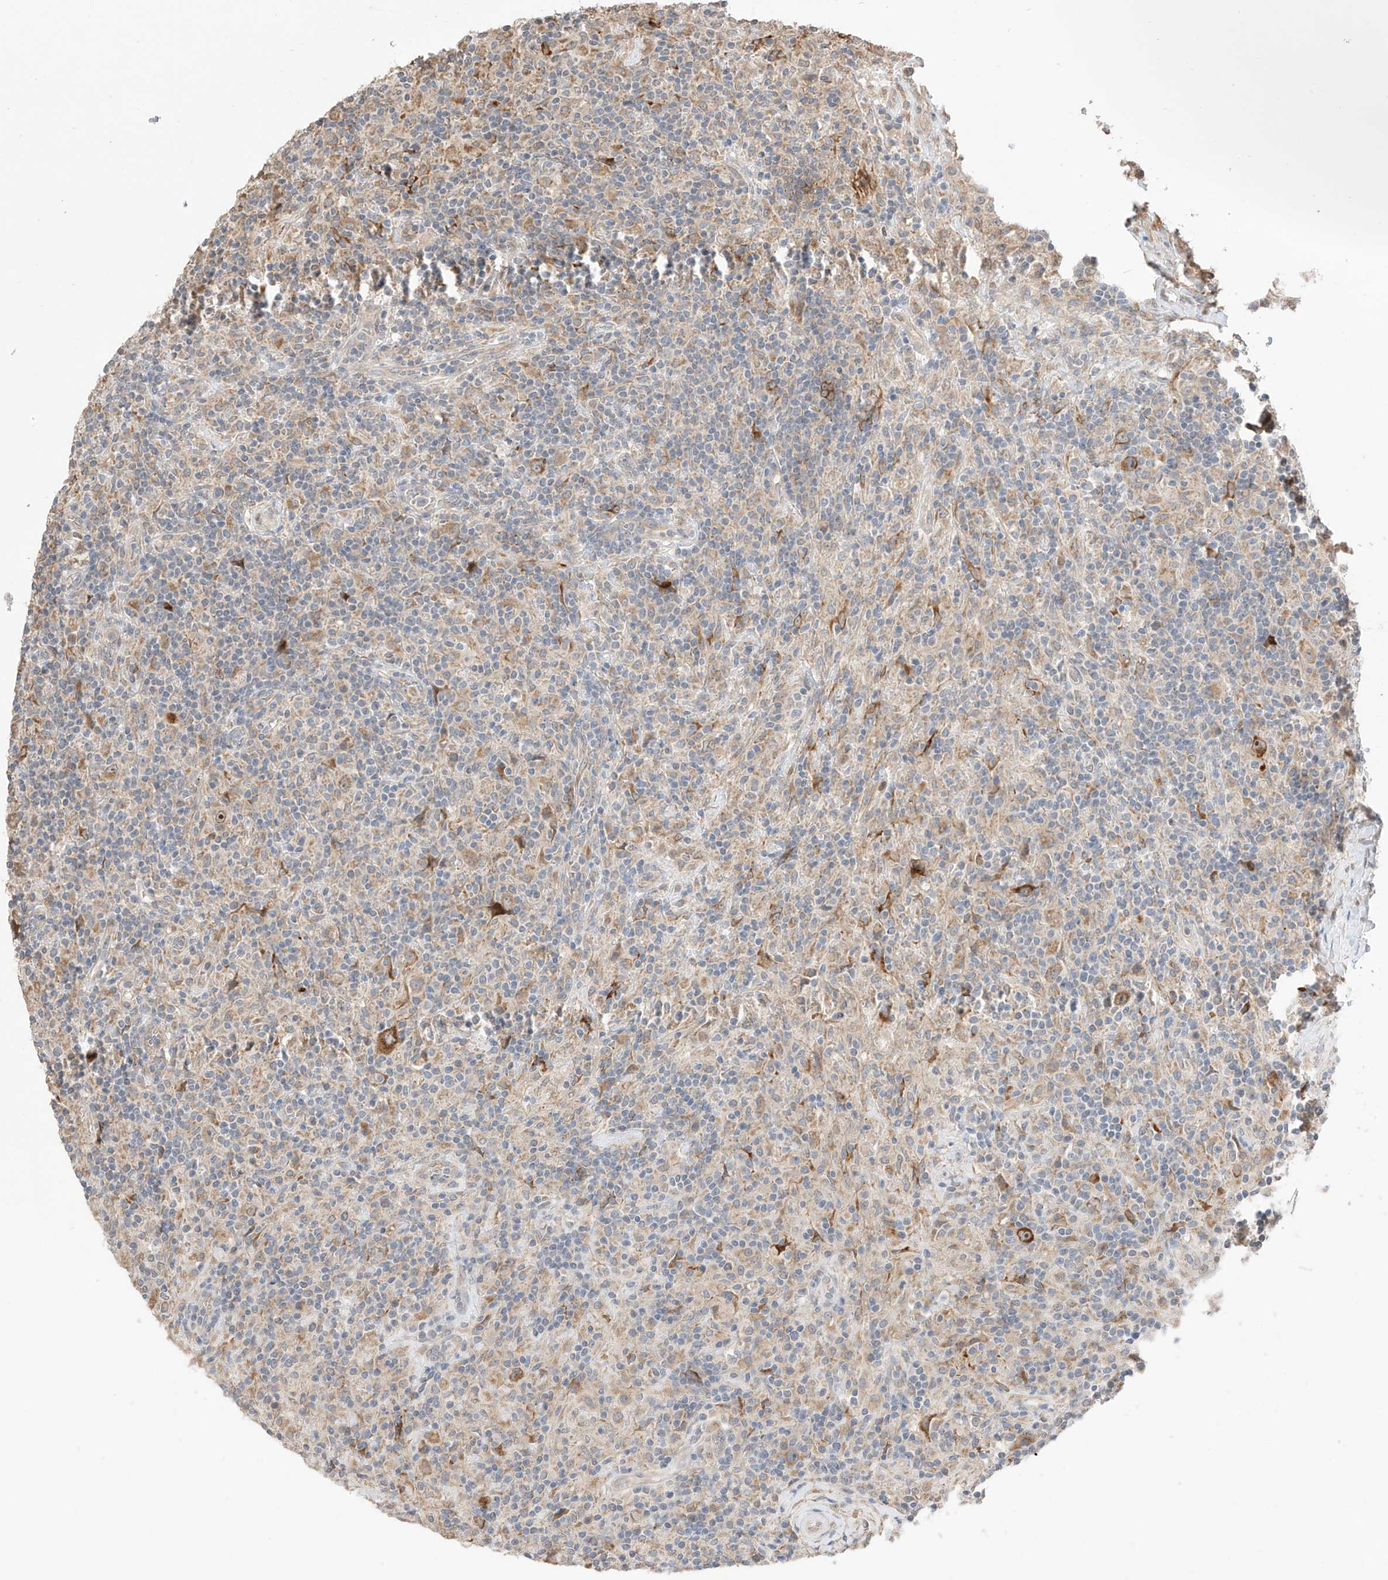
{"staining": {"intensity": "moderate", "quantity": "25%-75%", "location": "cytoplasmic/membranous"}, "tissue": "lymphoma", "cell_type": "Tumor cells", "image_type": "cancer", "snomed": [{"axis": "morphology", "description": "Hodgkin's disease, NOS"}, {"axis": "topography", "description": "Lymph node"}], "caption": "Tumor cells show medium levels of moderate cytoplasmic/membranous staining in approximately 25%-75% of cells in lymphoma. The protein is stained brown, and the nuclei are stained in blue (DAB IHC with brightfield microscopy, high magnification).", "gene": "LATS1", "patient": {"sex": "male", "age": 70}}